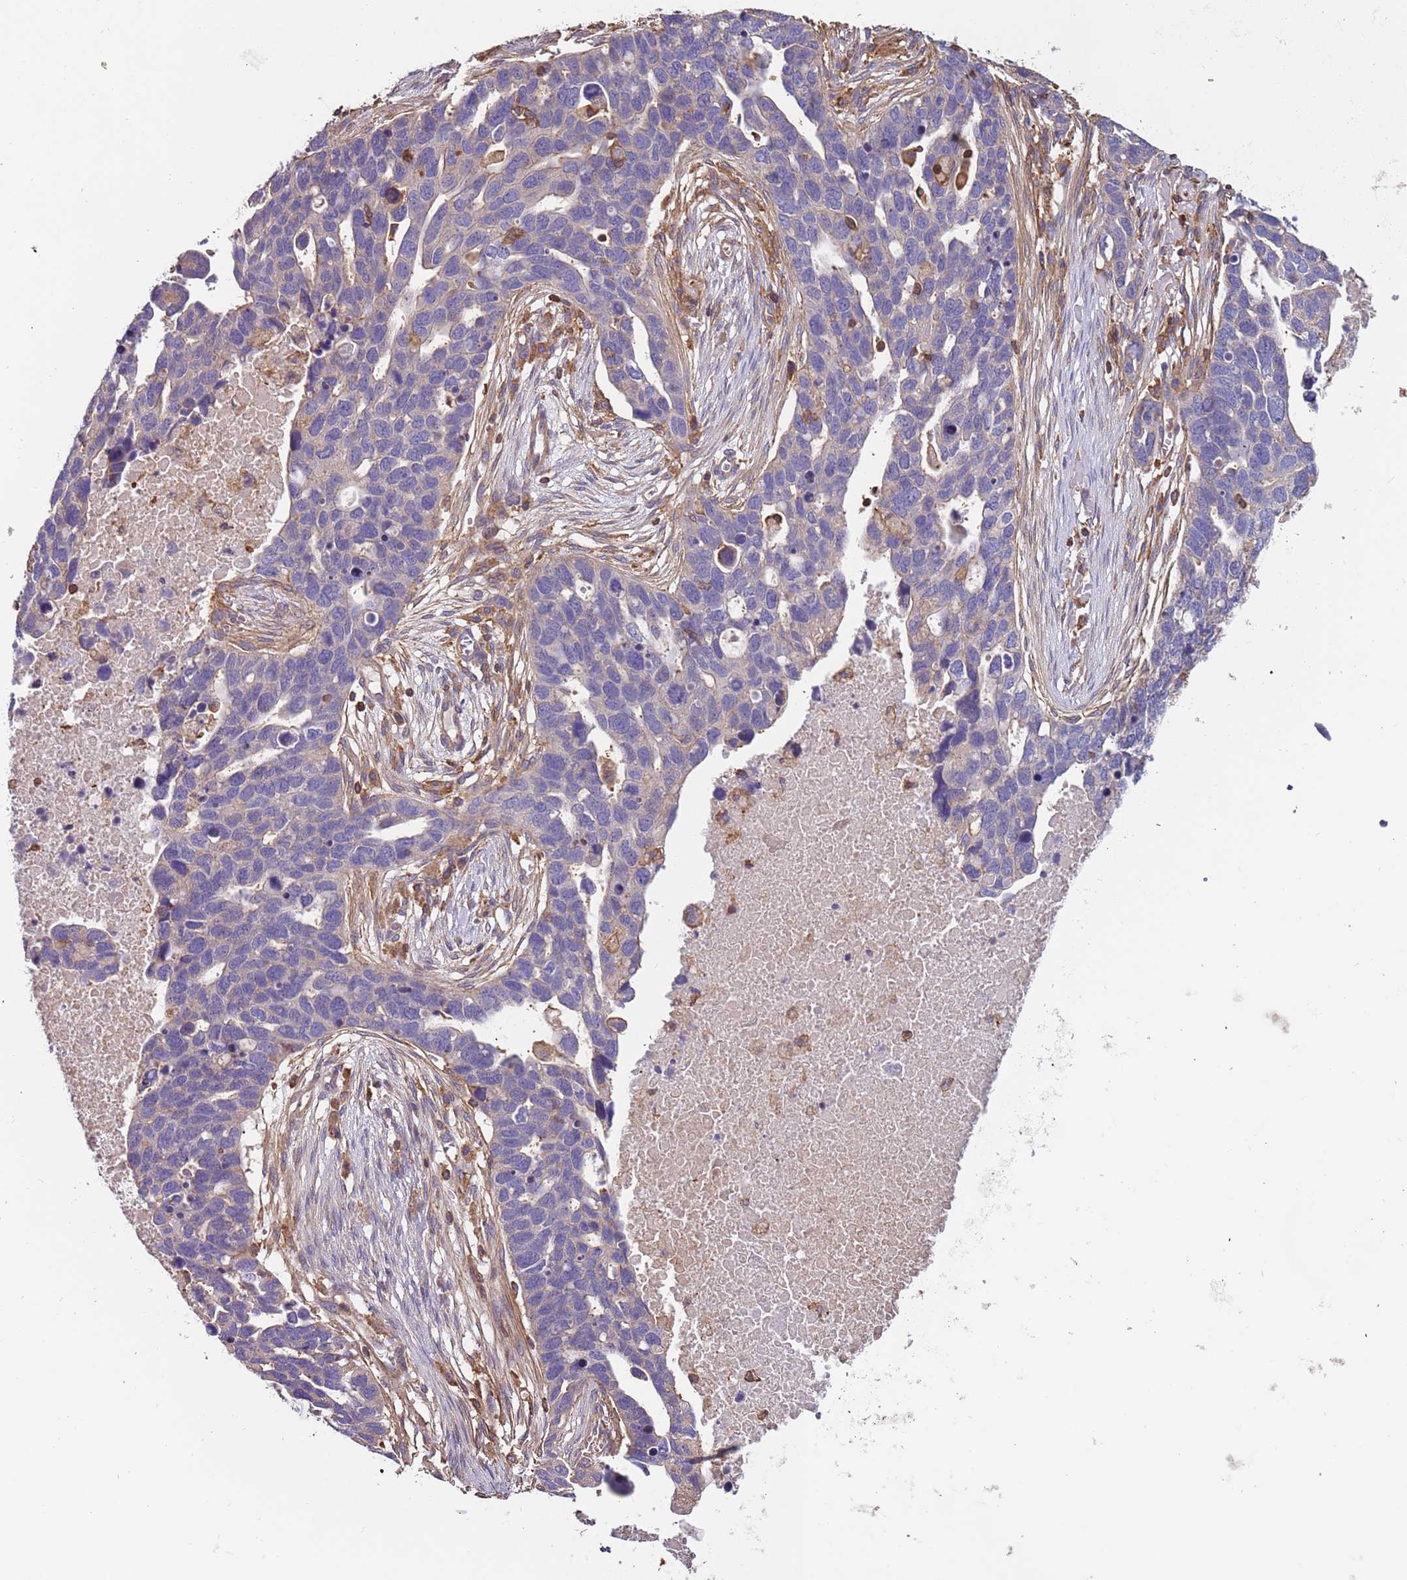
{"staining": {"intensity": "negative", "quantity": "none", "location": "none"}, "tissue": "ovarian cancer", "cell_type": "Tumor cells", "image_type": "cancer", "snomed": [{"axis": "morphology", "description": "Cystadenocarcinoma, serous, NOS"}, {"axis": "topography", "description": "Ovary"}], "caption": "Tumor cells are negative for protein expression in human ovarian serous cystadenocarcinoma.", "gene": "SYT4", "patient": {"sex": "female", "age": 54}}